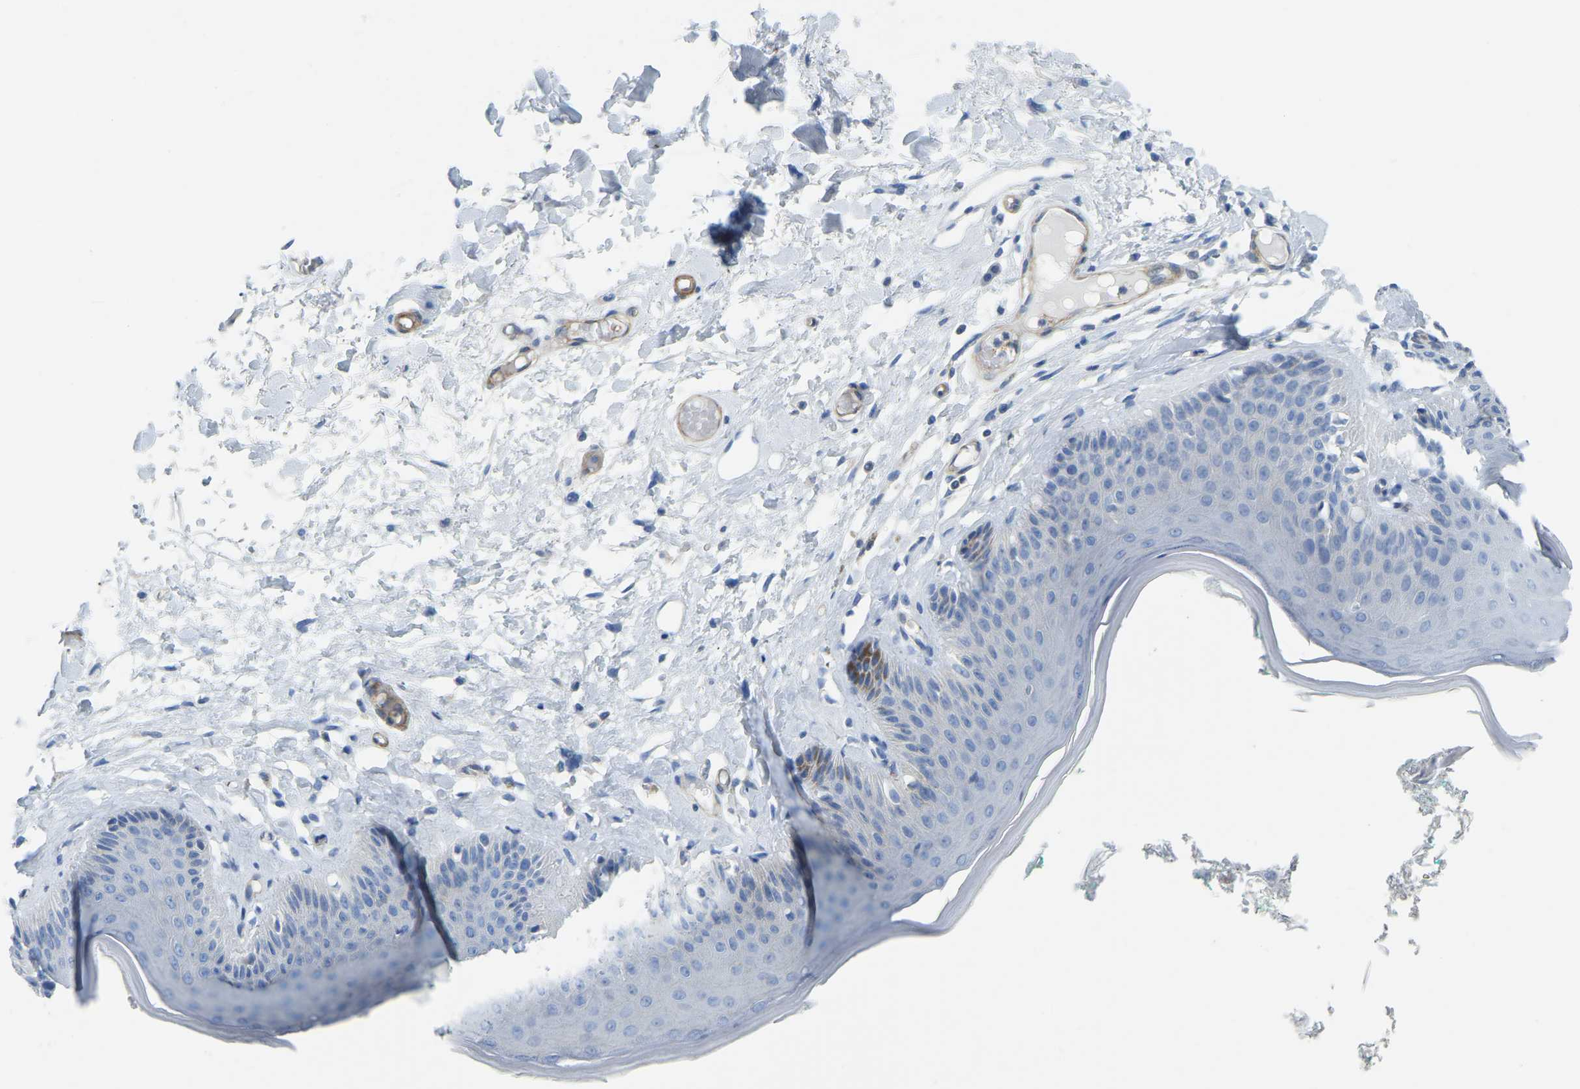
{"staining": {"intensity": "weak", "quantity": "<25%", "location": "cytoplasmic/membranous"}, "tissue": "skin", "cell_type": "Epidermal cells", "image_type": "normal", "snomed": [{"axis": "morphology", "description": "Normal tissue, NOS"}, {"axis": "topography", "description": "Vulva"}], "caption": "Immunohistochemistry (IHC) of normal skin displays no expression in epidermal cells.", "gene": "MYL3", "patient": {"sex": "female", "age": 73}}